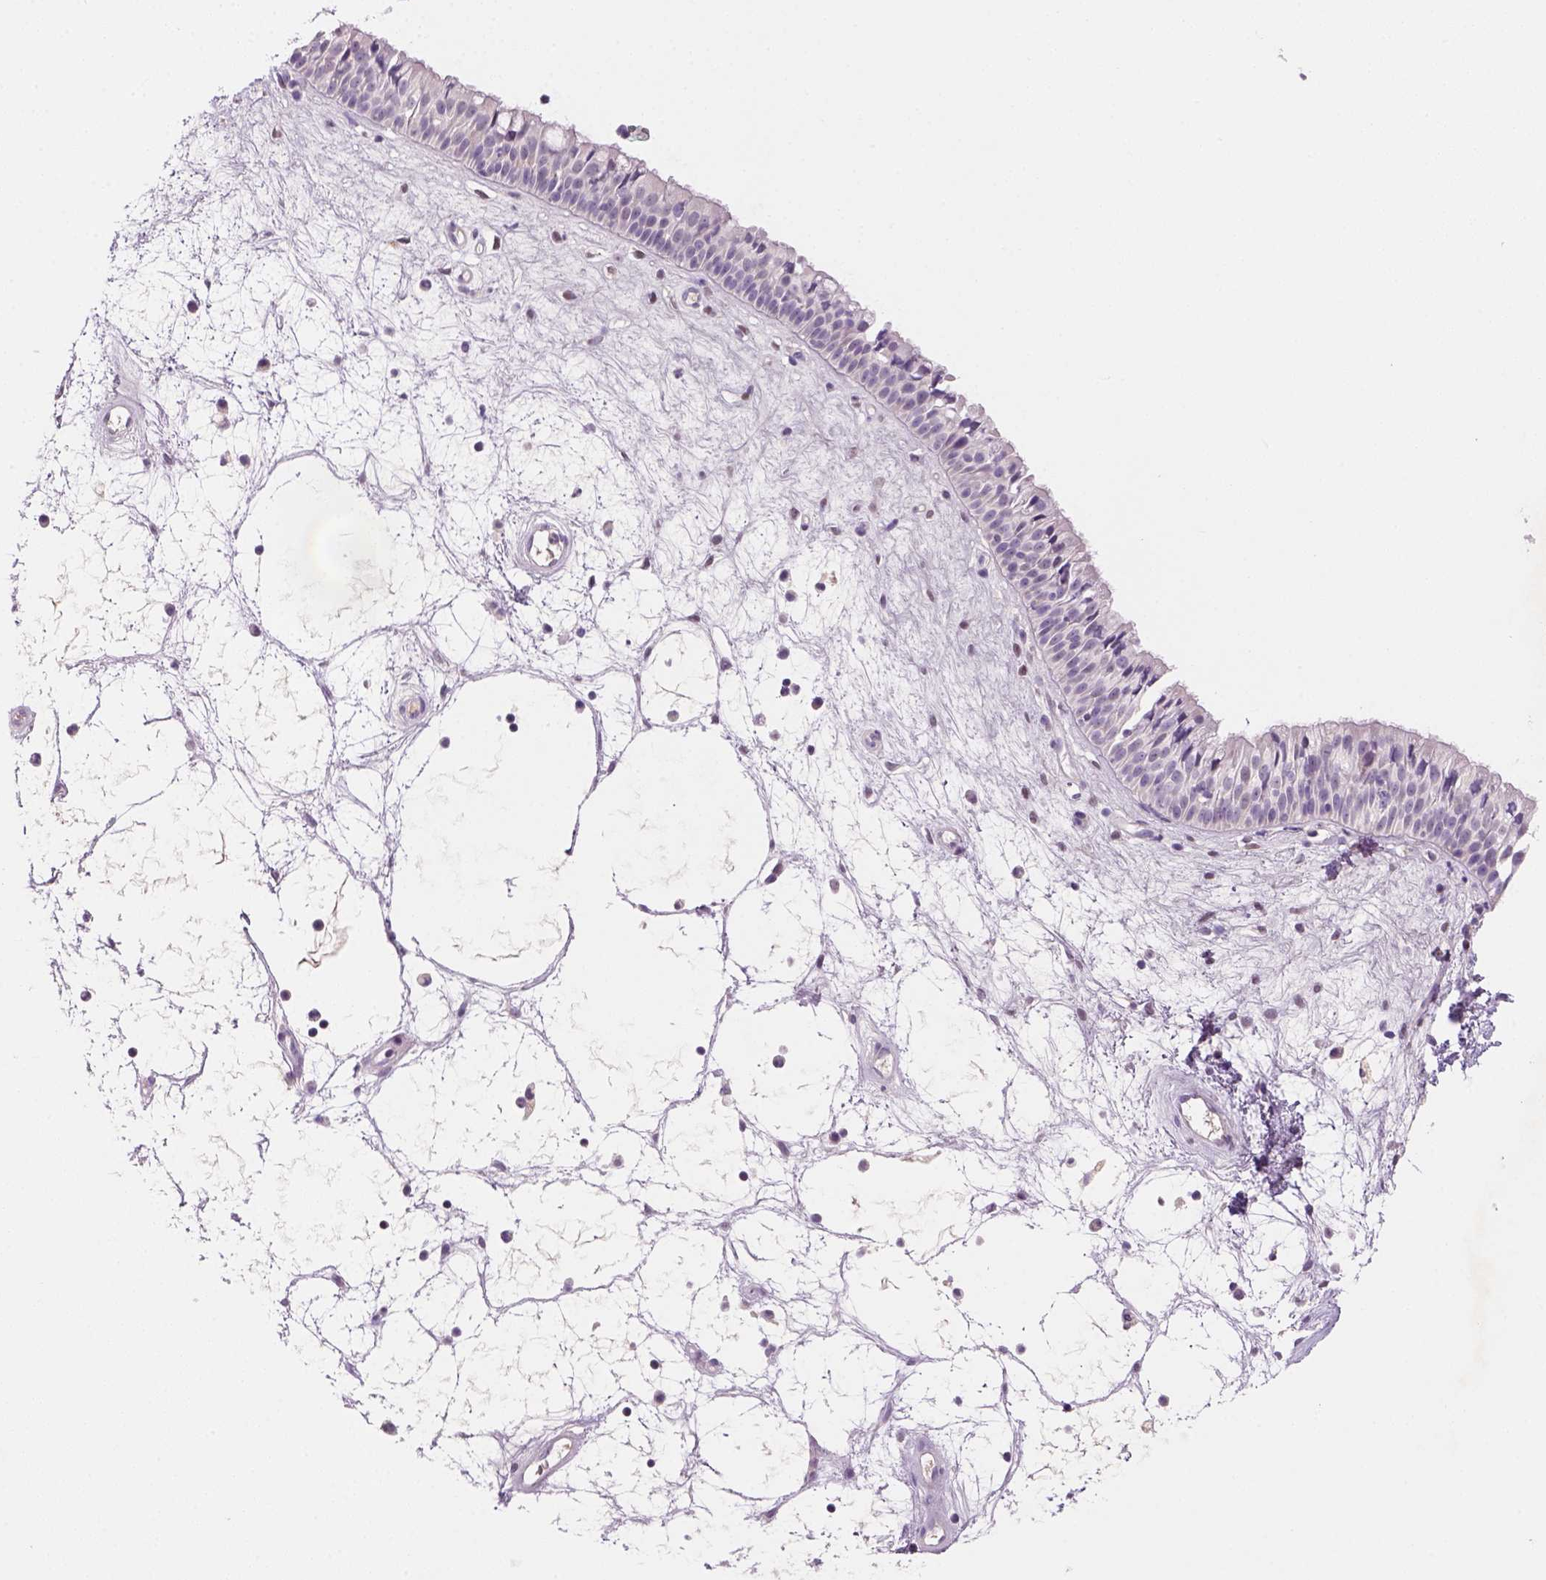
{"staining": {"intensity": "negative", "quantity": "none", "location": "none"}, "tissue": "nasopharynx", "cell_type": "Respiratory epithelial cells", "image_type": "normal", "snomed": [{"axis": "morphology", "description": "Normal tissue, NOS"}, {"axis": "topography", "description": "Nasopharynx"}], "caption": "This is a photomicrograph of immunohistochemistry (IHC) staining of benign nasopharynx, which shows no expression in respiratory epithelial cells.", "gene": "ZMAT4", "patient": {"sex": "male", "age": 69}}